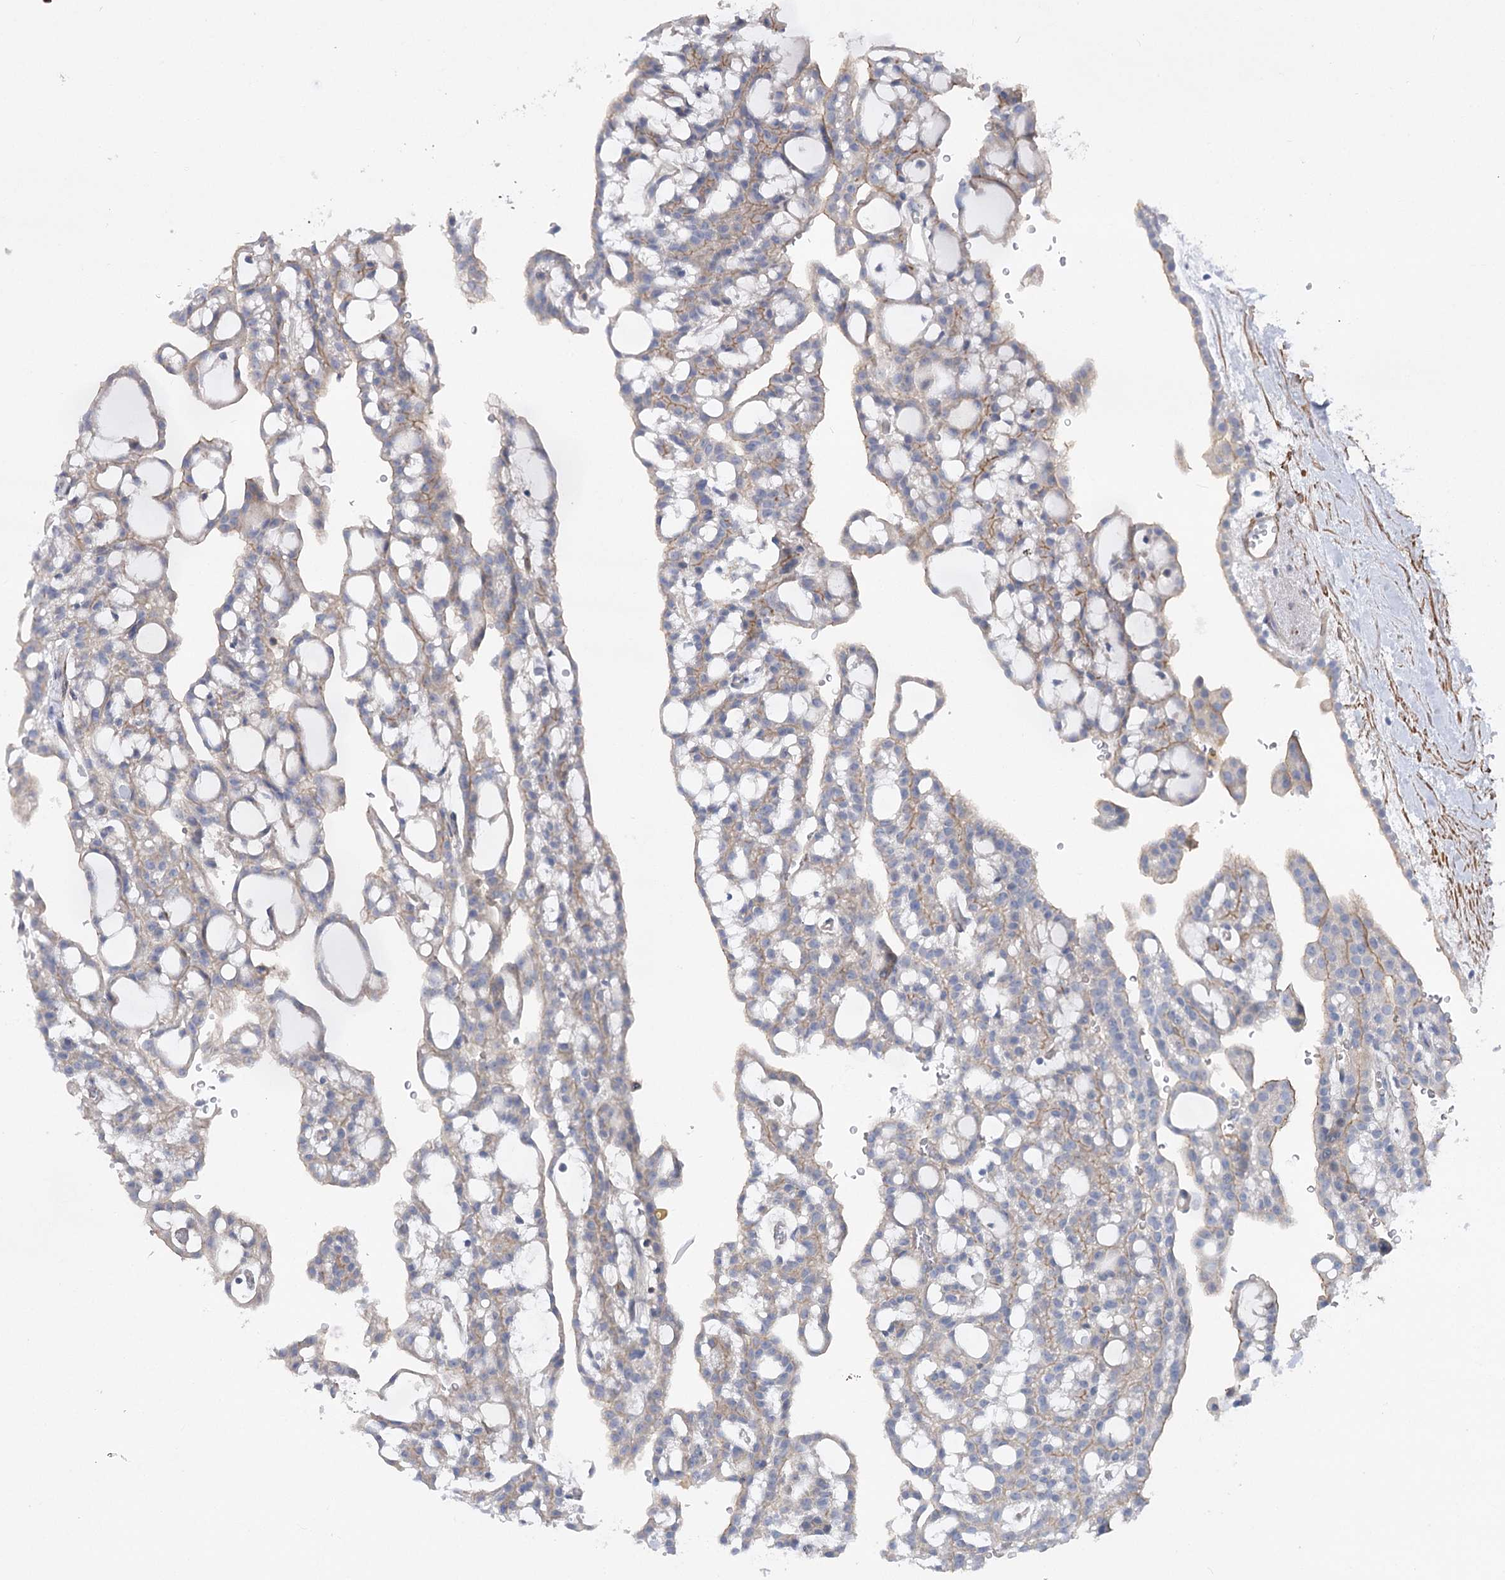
{"staining": {"intensity": "weak", "quantity": "25%-75%", "location": "cytoplasmic/membranous"}, "tissue": "renal cancer", "cell_type": "Tumor cells", "image_type": "cancer", "snomed": [{"axis": "morphology", "description": "Adenocarcinoma, NOS"}, {"axis": "topography", "description": "Kidney"}], "caption": "A high-resolution histopathology image shows immunohistochemistry staining of renal cancer, which demonstrates weak cytoplasmic/membranous staining in about 25%-75% of tumor cells.", "gene": "LARP1B", "patient": {"sex": "male", "age": 63}}